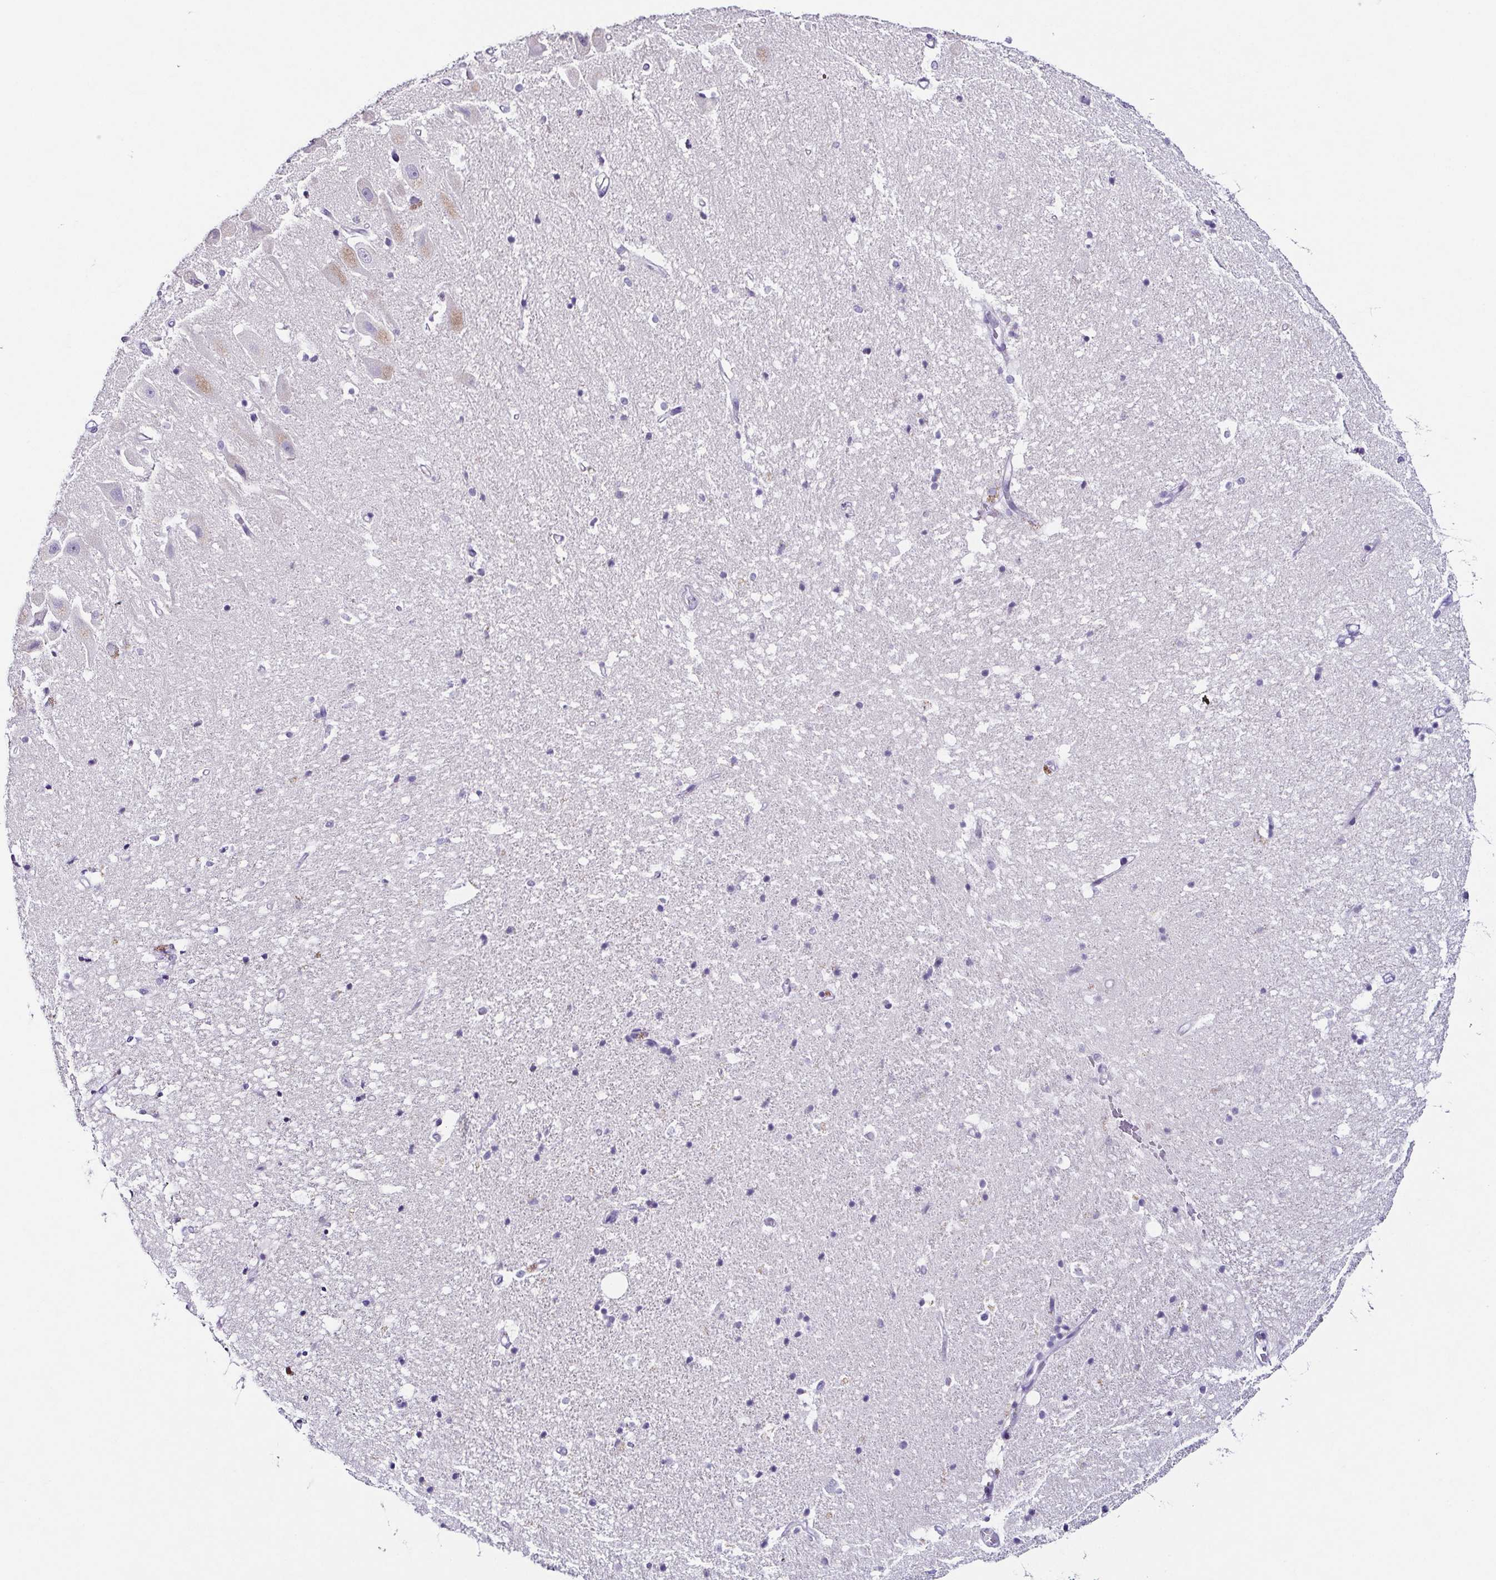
{"staining": {"intensity": "negative", "quantity": "none", "location": "none"}, "tissue": "hippocampus", "cell_type": "Glial cells", "image_type": "normal", "snomed": [{"axis": "morphology", "description": "Normal tissue, NOS"}, {"axis": "topography", "description": "Hippocampus"}], "caption": "The photomicrograph reveals no staining of glial cells in benign hippocampus. (Stains: DAB immunohistochemistry with hematoxylin counter stain, Microscopy: brightfield microscopy at high magnification).", "gene": "TP73", "patient": {"sex": "male", "age": 63}}